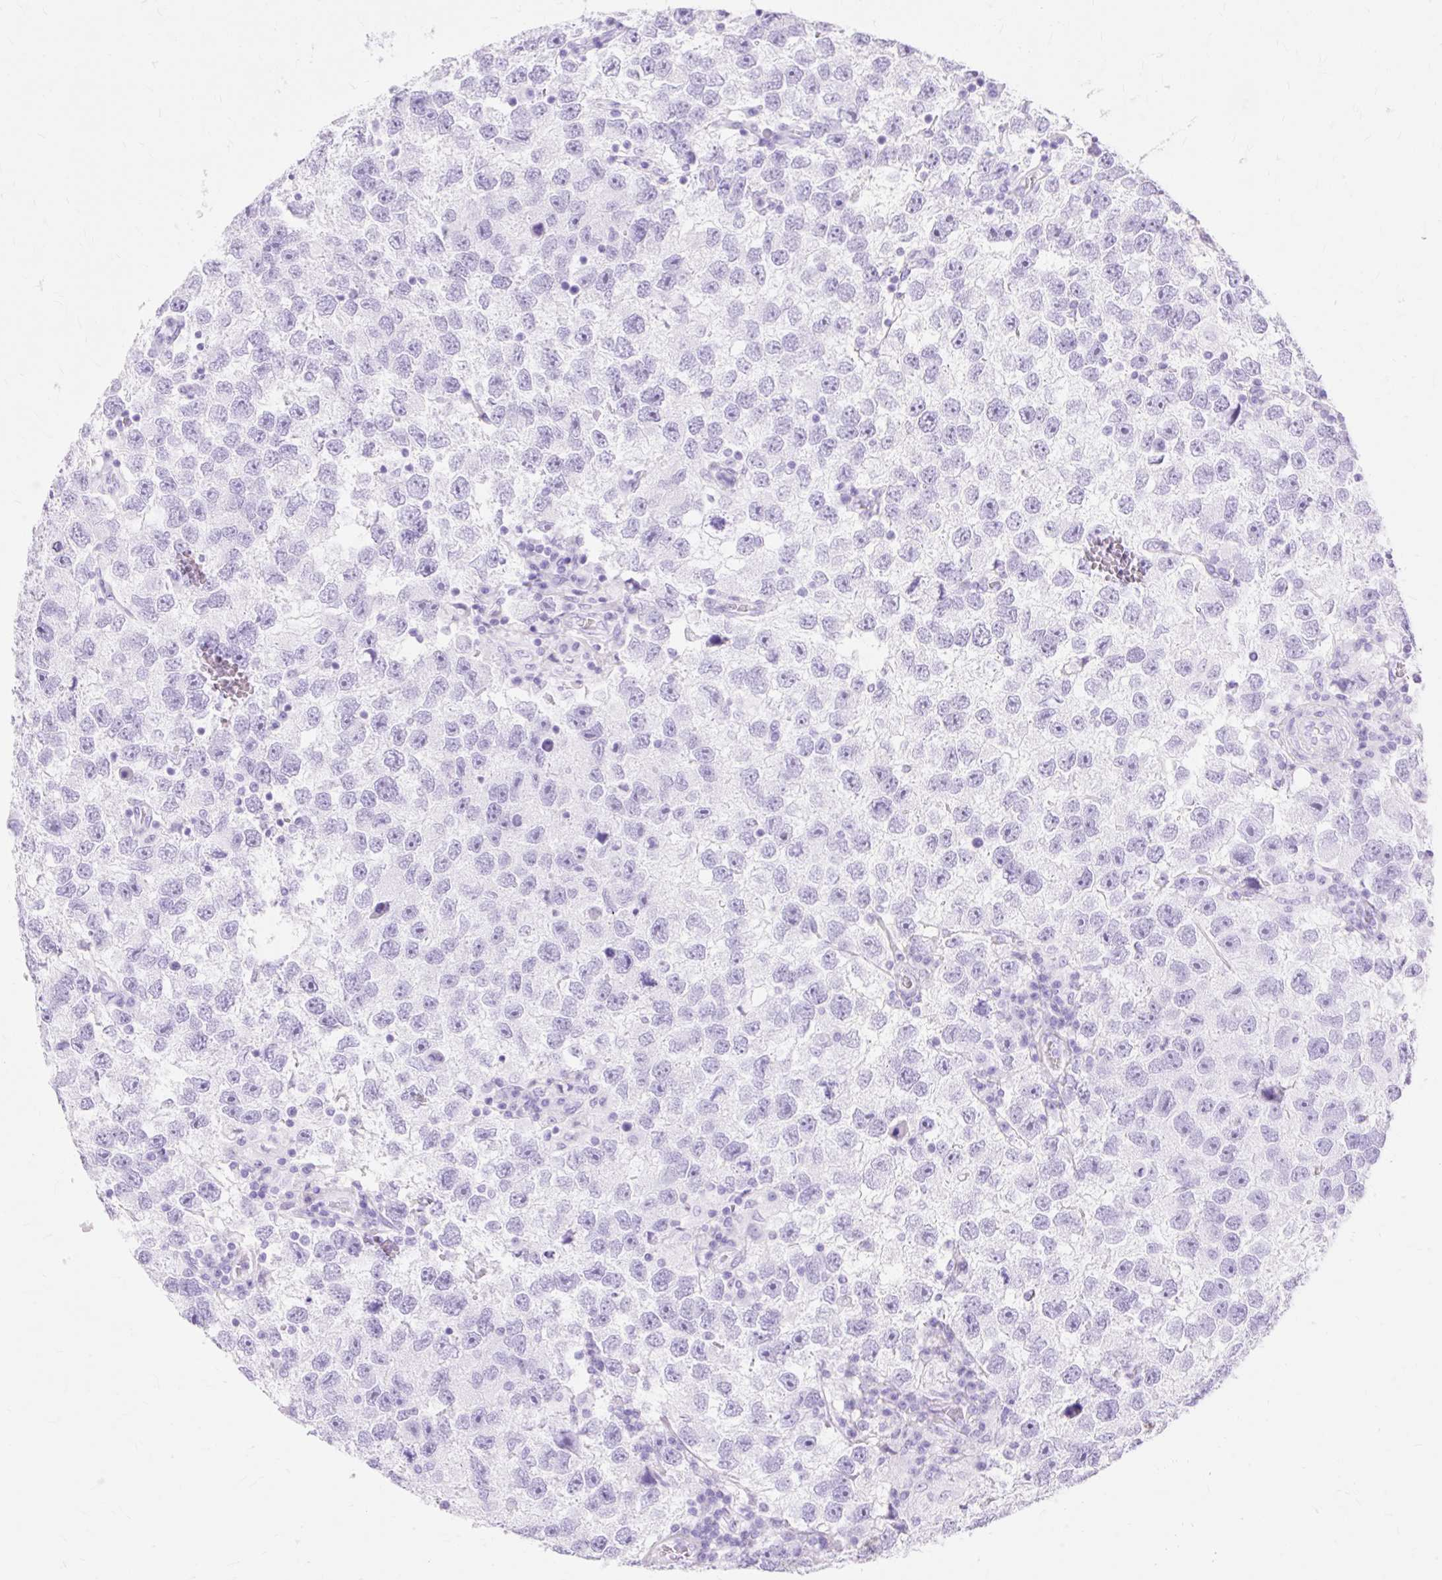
{"staining": {"intensity": "negative", "quantity": "none", "location": "none"}, "tissue": "testis cancer", "cell_type": "Tumor cells", "image_type": "cancer", "snomed": [{"axis": "morphology", "description": "Seminoma, NOS"}, {"axis": "topography", "description": "Testis"}], "caption": "Immunohistochemistry (IHC) of testis seminoma exhibits no staining in tumor cells.", "gene": "MBP", "patient": {"sex": "male", "age": 26}}